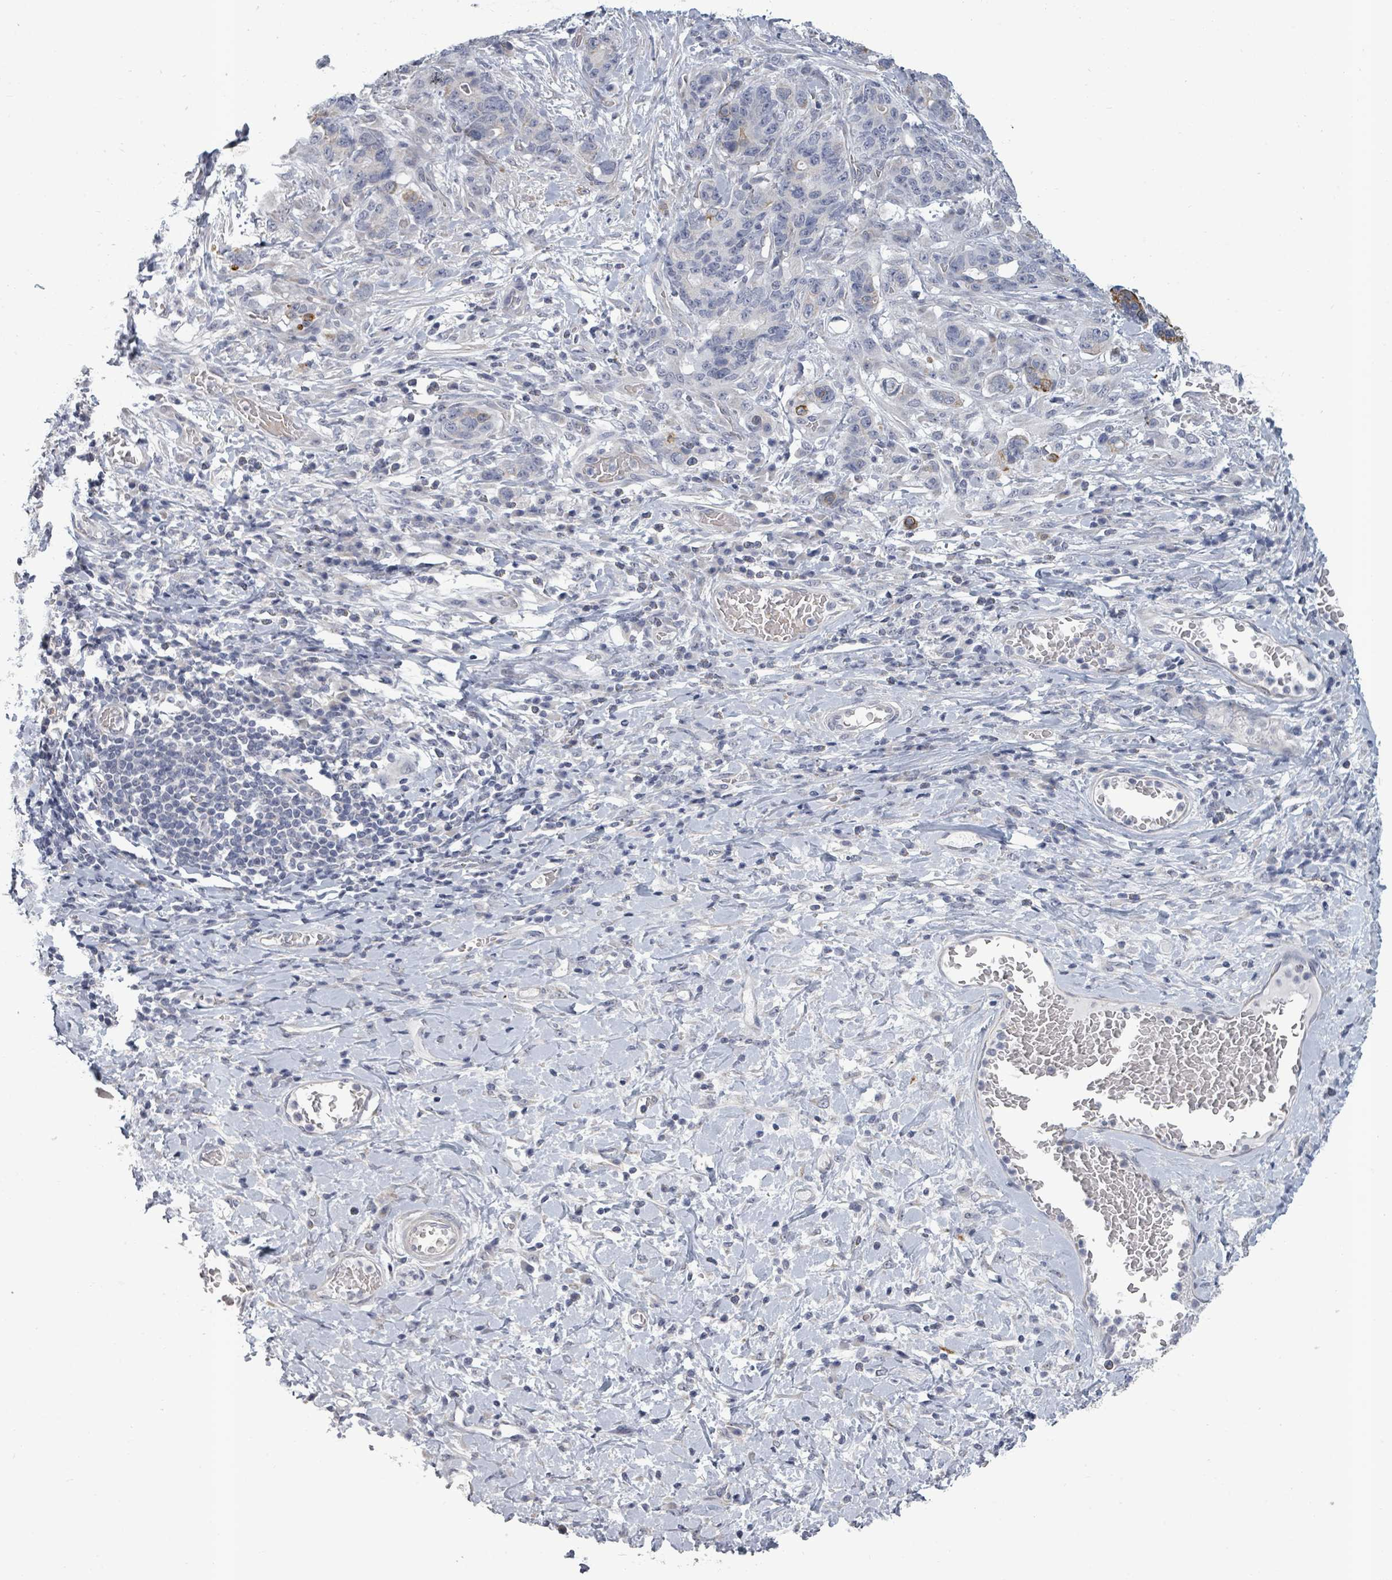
{"staining": {"intensity": "moderate", "quantity": "<25%", "location": "cytoplasmic/membranous"}, "tissue": "stomach cancer", "cell_type": "Tumor cells", "image_type": "cancer", "snomed": [{"axis": "morphology", "description": "Normal tissue, NOS"}, {"axis": "morphology", "description": "Adenocarcinoma, NOS"}, {"axis": "topography", "description": "Stomach"}], "caption": "Protein analysis of adenocarcinoma (stomach) tissue exhibits moderate cytoplasmic/membranous positivity in about <25% of tumor cells.", "gene": "PTPN20", "patient": {"sex": "female", "age": 64}}